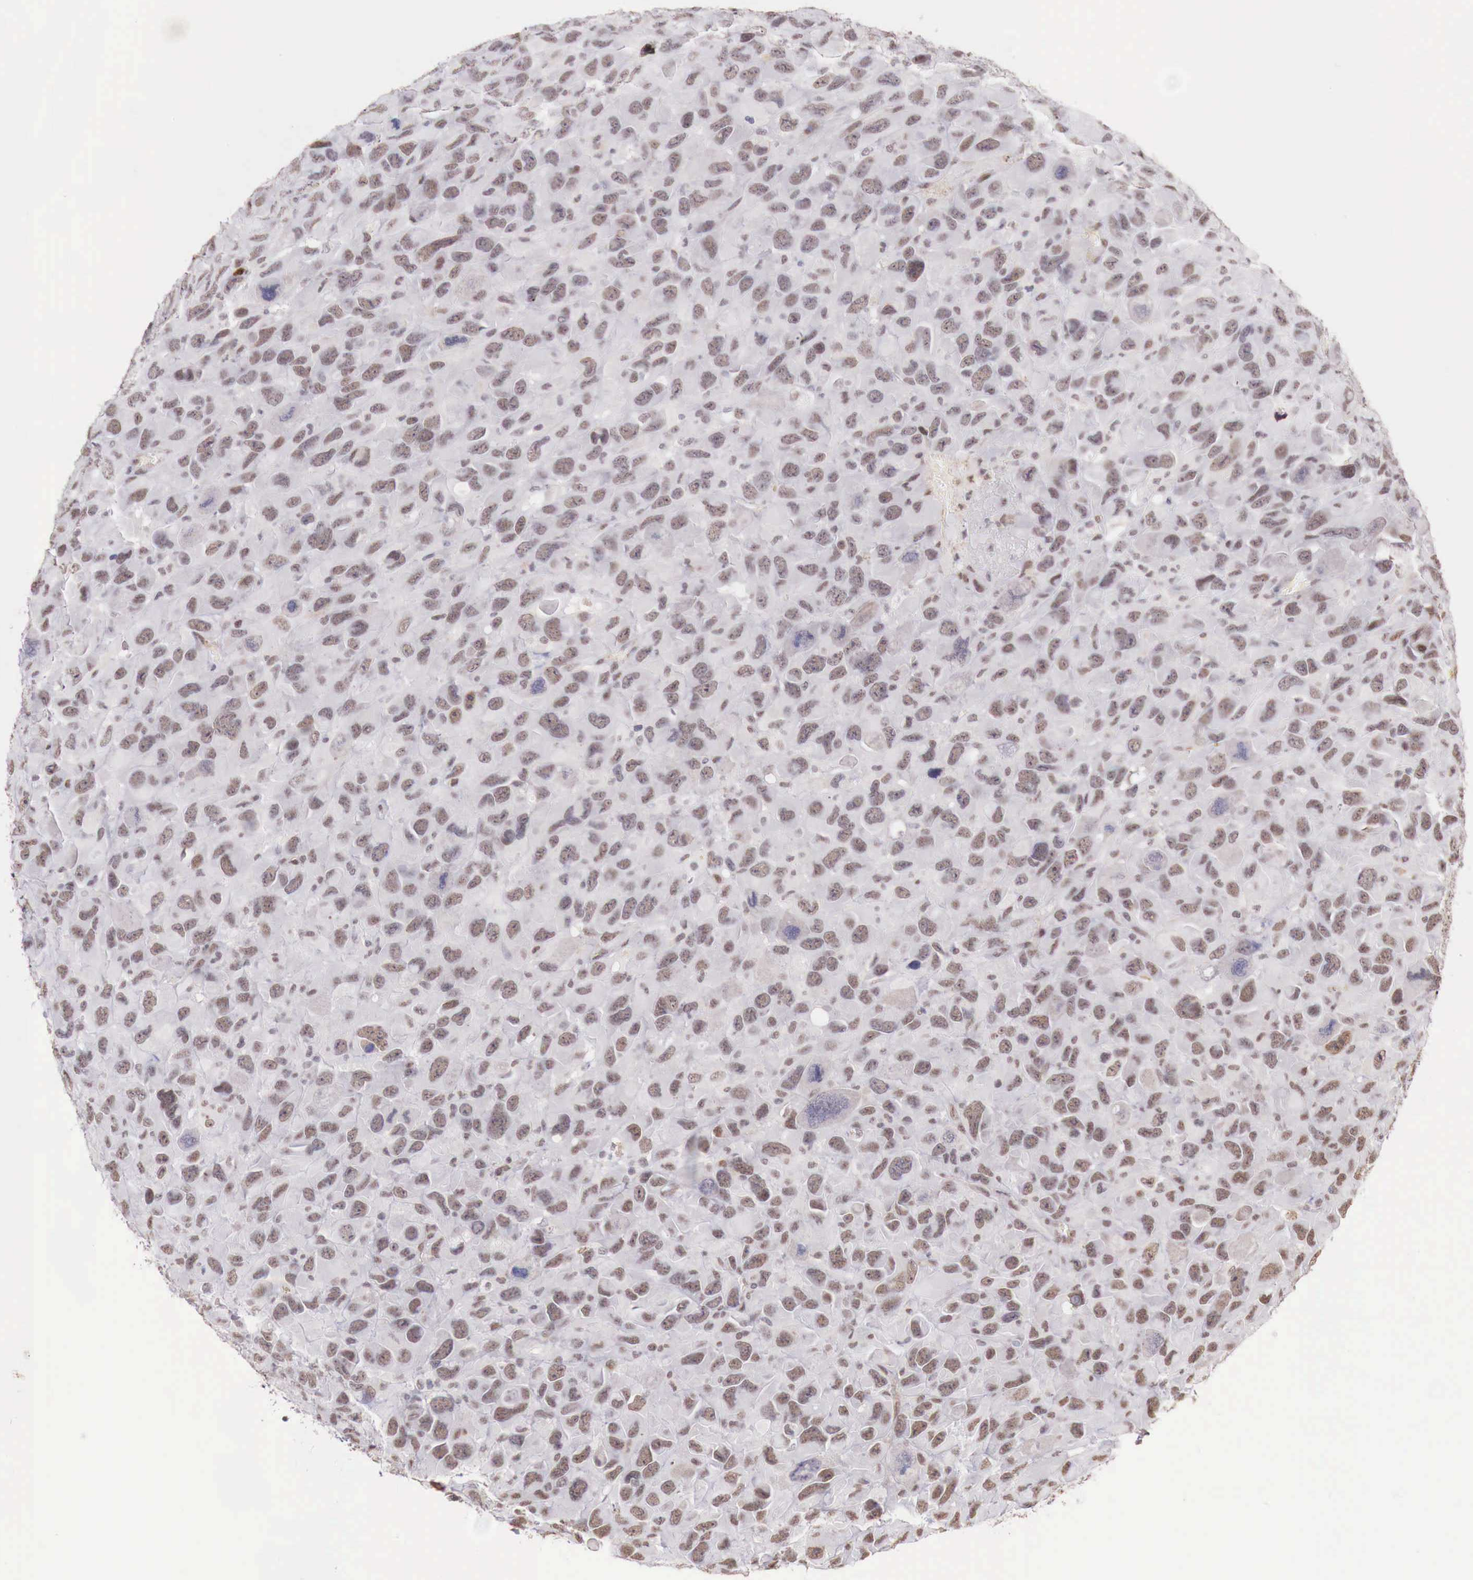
{"staining": {"intensity": "moderate", "quantity": ">75%", "location": "nuclear"}, "tissue": "renal cancer", "cell_type": "Tumor cells", "image_type": "cancer", "snomed": [{"axis": "morphology", "description": "Adenocarcinoma, NOS"}, {"axis": "topography", "description": "Kidney"}], "caption": "Immunohistochemistry (IHC) histopathology image of renal cancer (adenocarcinoma) stained for a protein (brown), which displays medium levels of moderate nuclear expression in approximately >75% of tumor cells.", "gene": "FOXP2", "patient": {"sex": "male", "age": 79}}